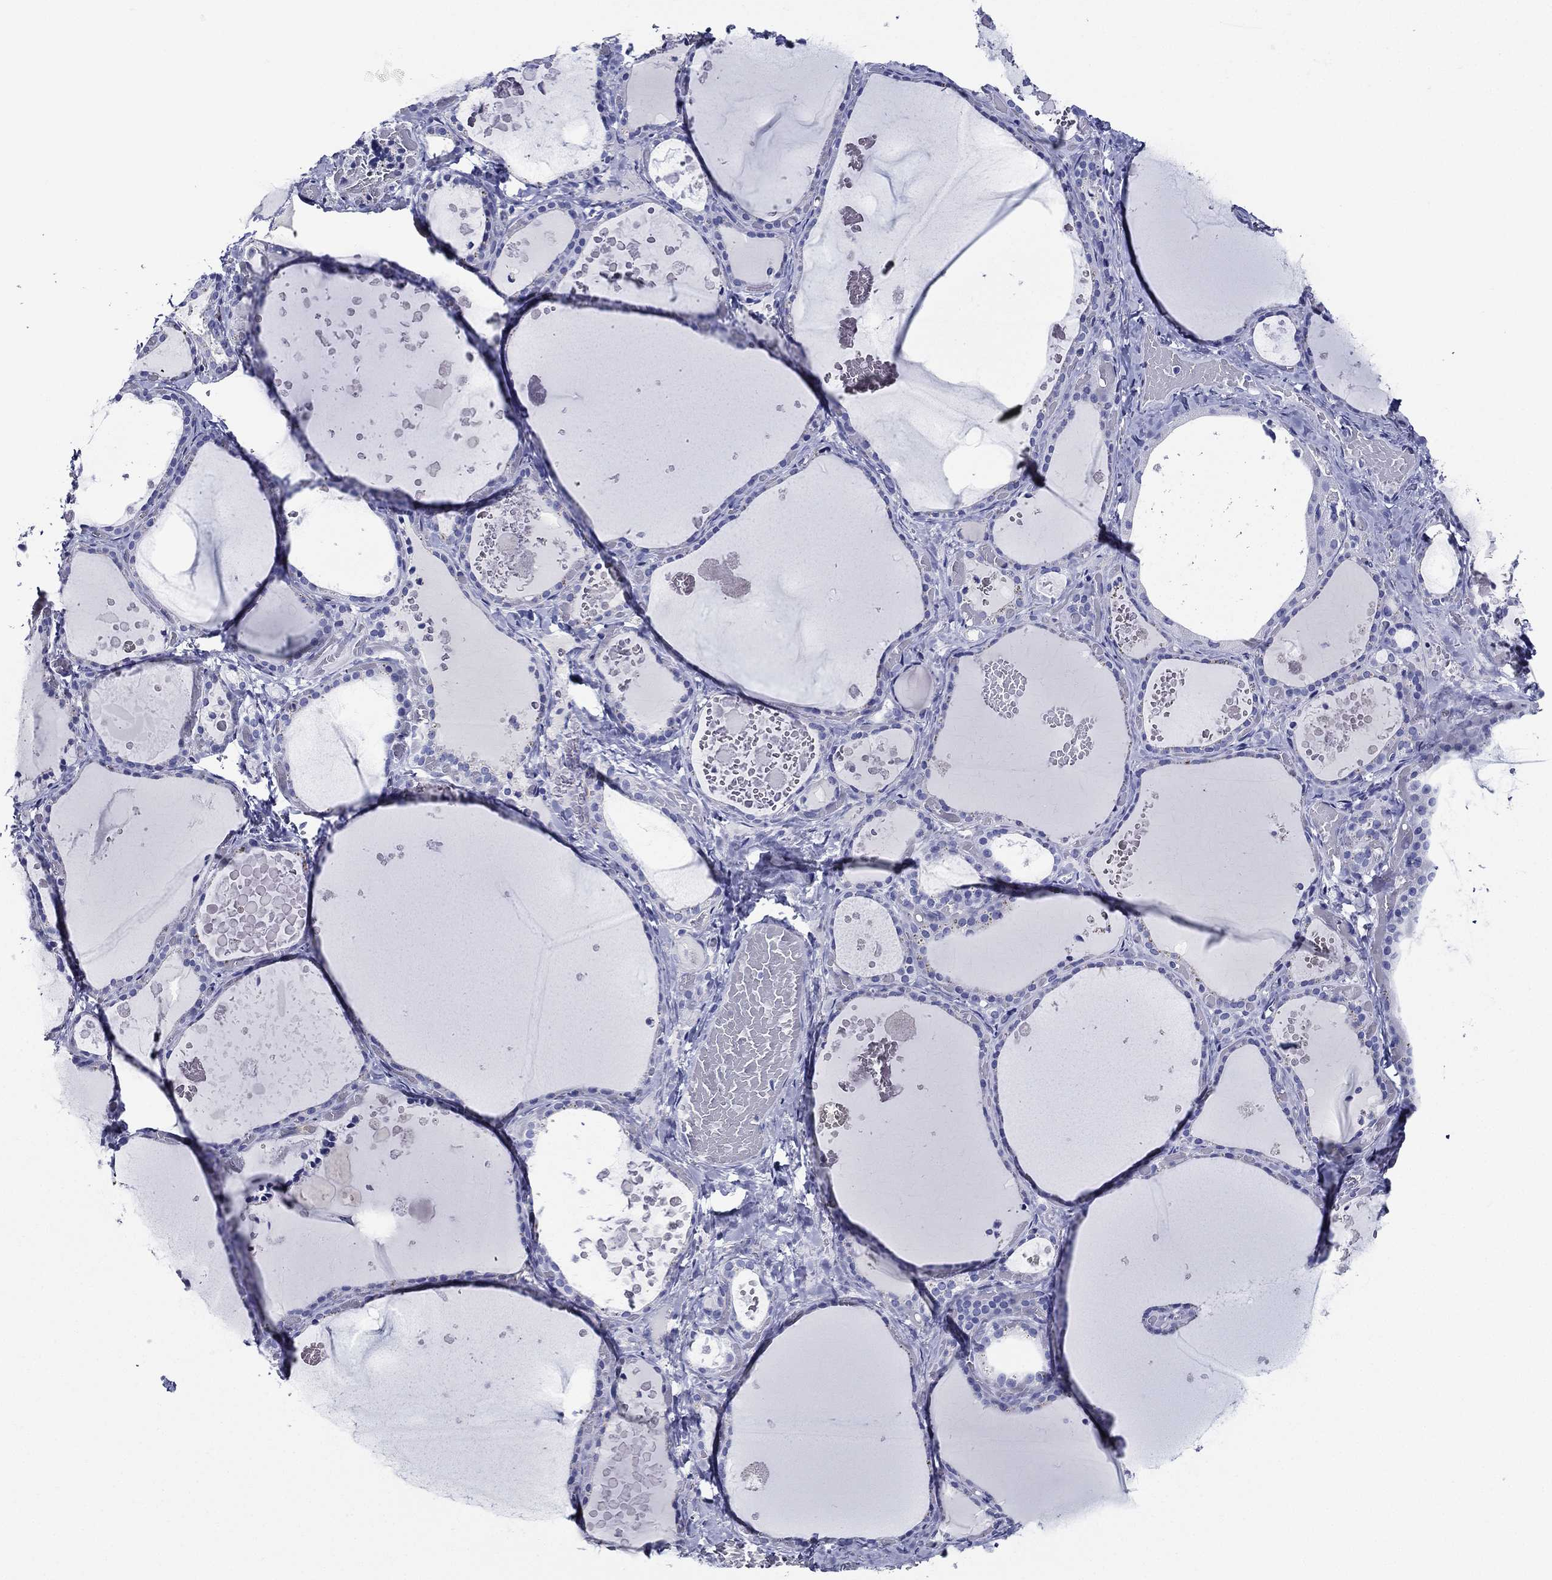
{"staining": {"intensity": "negative", "quantity": "none", "location": "none"}, "tissue": "thyroid gland", "cell_type": "Glandular cells", "image_type": "normal", "snomed": [{"axis": "morphology", "description": "Normal tissue, NOS"}, {"axis": "topography", "description": "Thyroid gland"}], "caption": "This image is of normal thyroid gland stained with IHC to label a protein in brown with the nuclei are counter-stained blue. There is no staining in glandular cells. (Brightfield microscopy of DAB (3,3'-diaminobenzidine) IHC at high magnification).", "gene": "ACE2", "patient": {"sex": "female", "age": 56}}